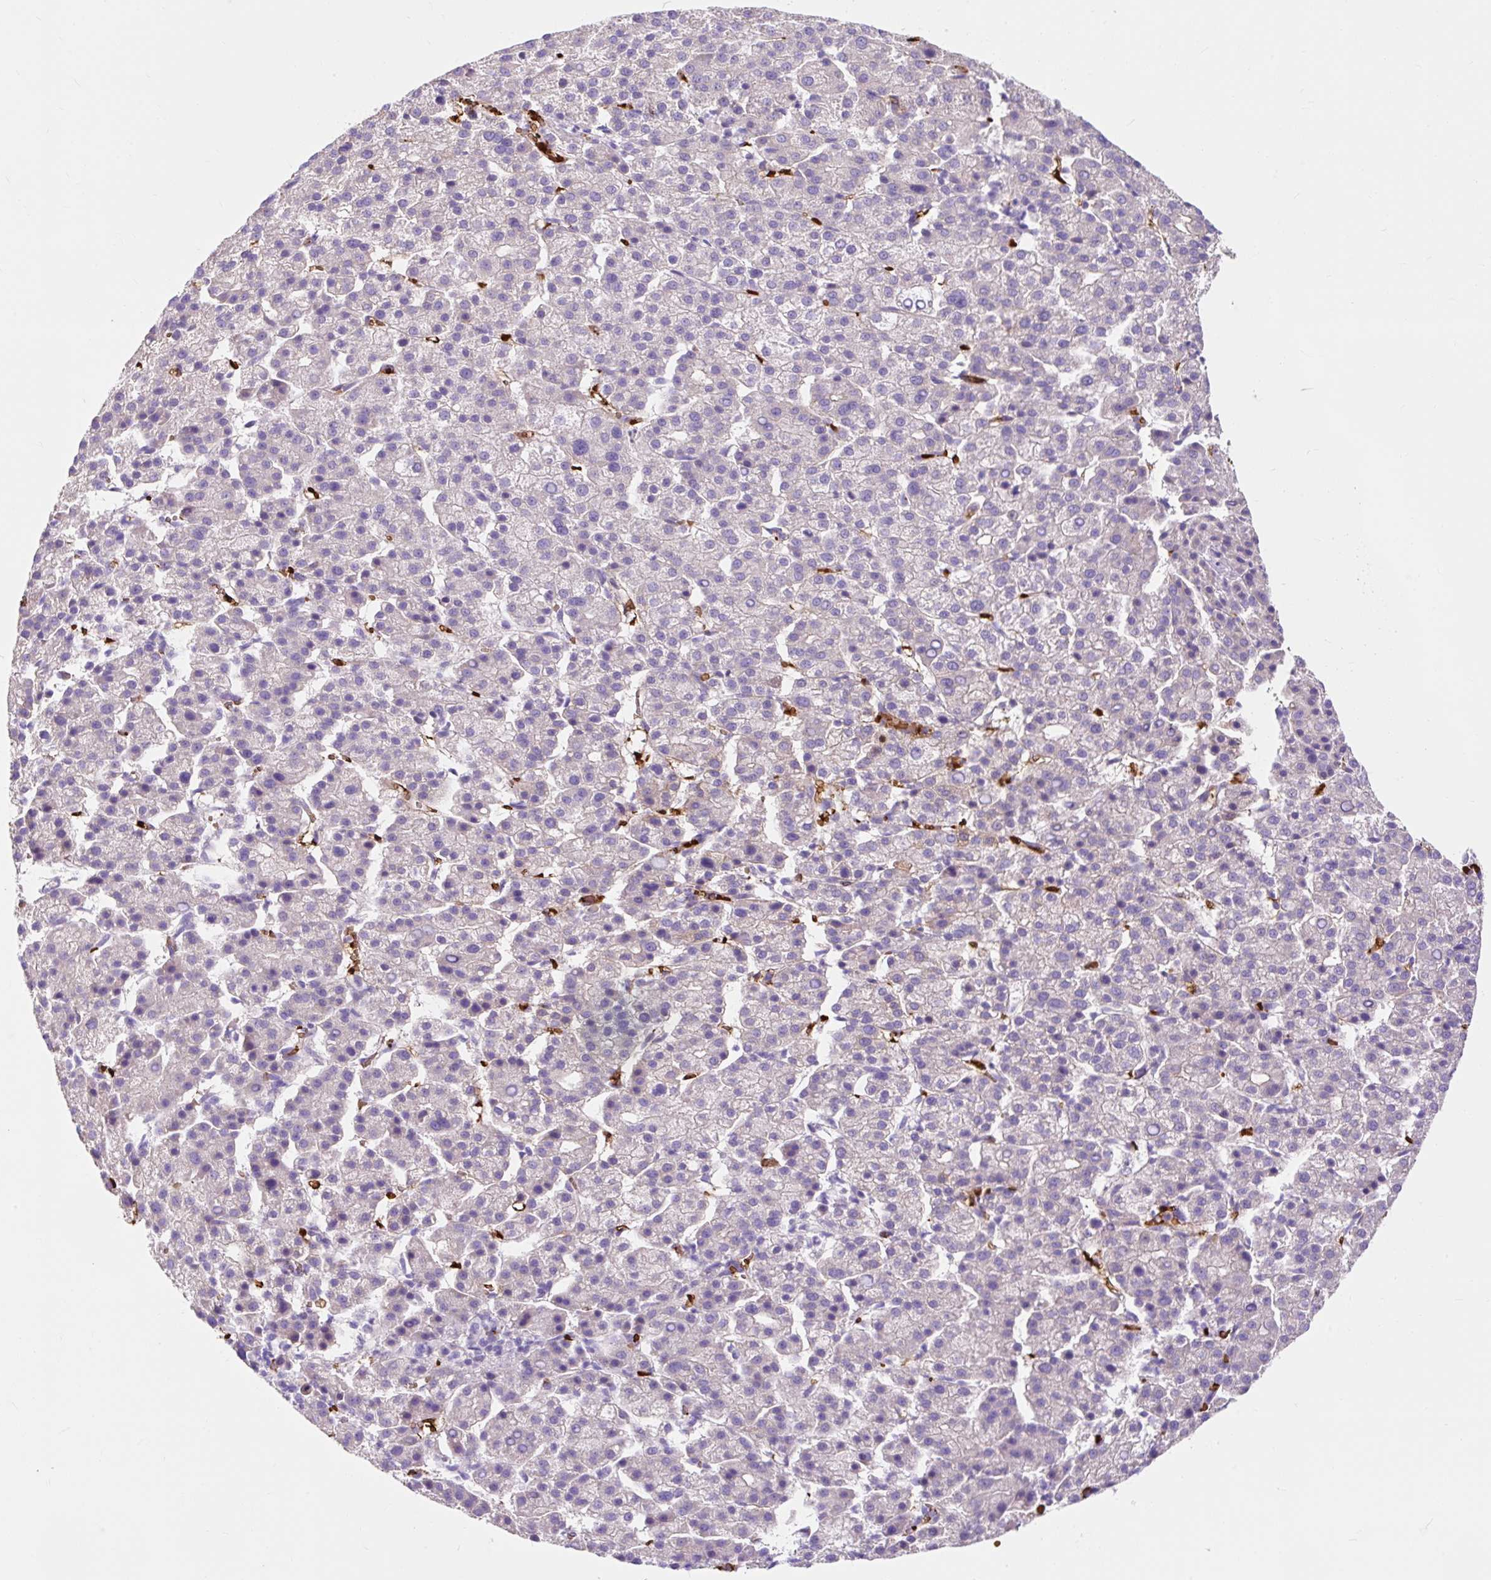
{"staining": {"intensity": "weak", "quantity": "25%-75%", "location": "cytoplasmic/membranous"}, "tissue": "liver cancer", "cell_type": "Tumor cells", "image_type": "cancer", "snomed": [{"axis": "morphology", "description": "Carcinoma, Hepatocellular, NOS"}, {"axis": "topography", "description": "Liver"}], "caption": "Tumor cells exhibit low levels of weak cytoplasmic/membranous staining in about 25%-75% of cells in human hepatocellular carcinoma (liver).", "gene": "HIP1R", "patient": {"sex": "female", "age": 58}}